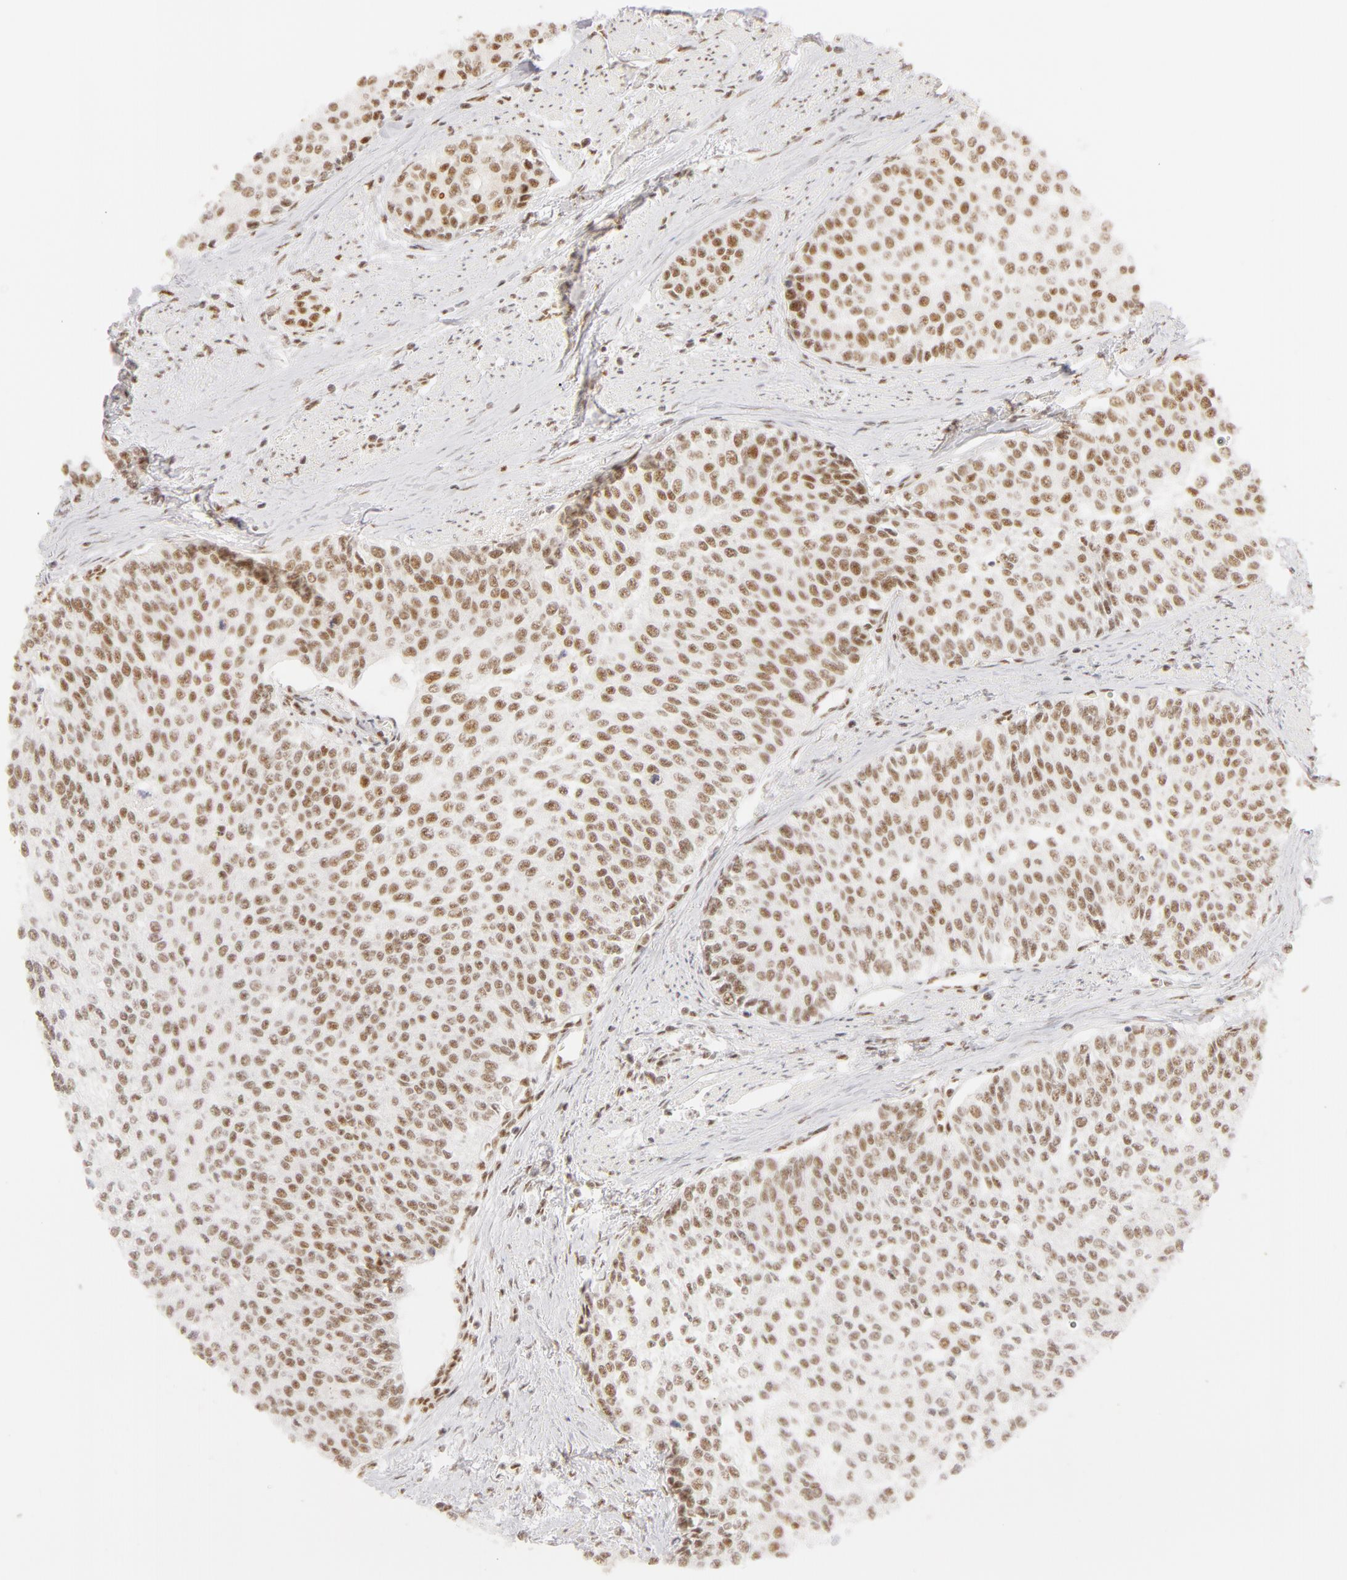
{"staining": {"intensity": "weak", "quantity": ">75%", "location": "nuclear"}, "tissue": "urothelial cancer", "cell_type": "Tumor cells", "image_type": "cancer", "snomed": [{"axis": "morphology", "description": "Urothelial carcinoma, Low grade"}, {"axis": "topography", "description": "Urinary bladder"}], "caption": "Urothelial cancer stained with DAB (3,3'-diaminobenzidine) IHC demonstrates low levels of weak nuclear expression in about >75% of tumor cells. Ihc stains the protein of interest in brown and the nuclei are stained blue.", "gene": "RBM39", "patient": {"sex": "female", "age": 73}}